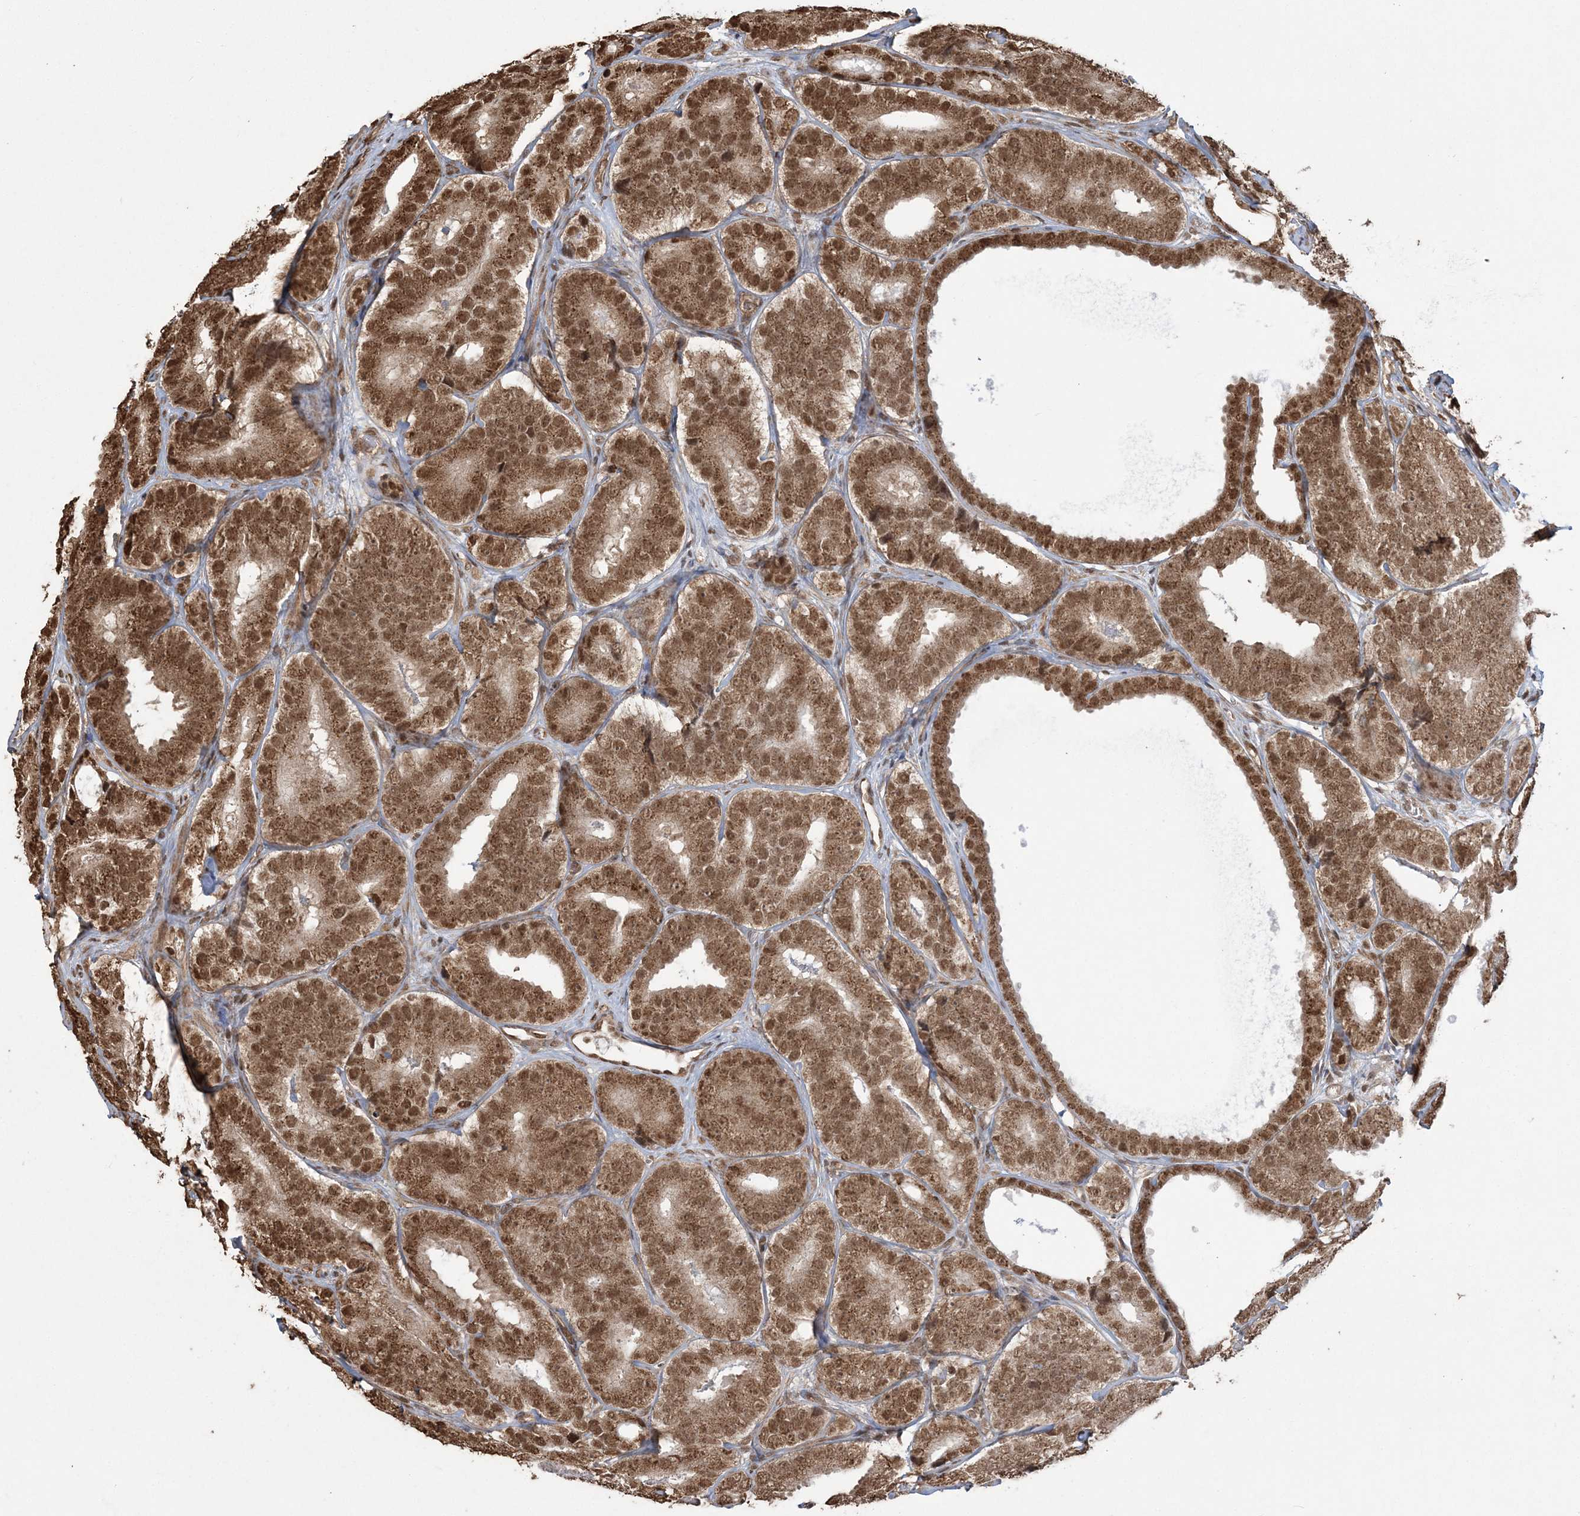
{"staining": {"intensity": "strong", "quantity": ">75%", "location": "cytoplasmic/membranous,nuclear"}, "tissue": "prostate cancer", "cell_type": "Tumor cells", "image_type": "cancer", "snomed": [{"axis": "morphology", "description": "Adenocarcinoma, High grade"}, {"axis": "topography", "description": "Prostate"}], "caption": "A high amount of strong cytoplasmic/membranous and nuclear staining is seen in about >75% of tumor cells in adenocarcinoma (high-grade) (prostate) tissue. (DAB (3,3'-diaminobenzidine) IHC with brightfield microscopy, high magnification).", "gene": "ZNF839", "patient": {"sex": "male", "age": 56}}